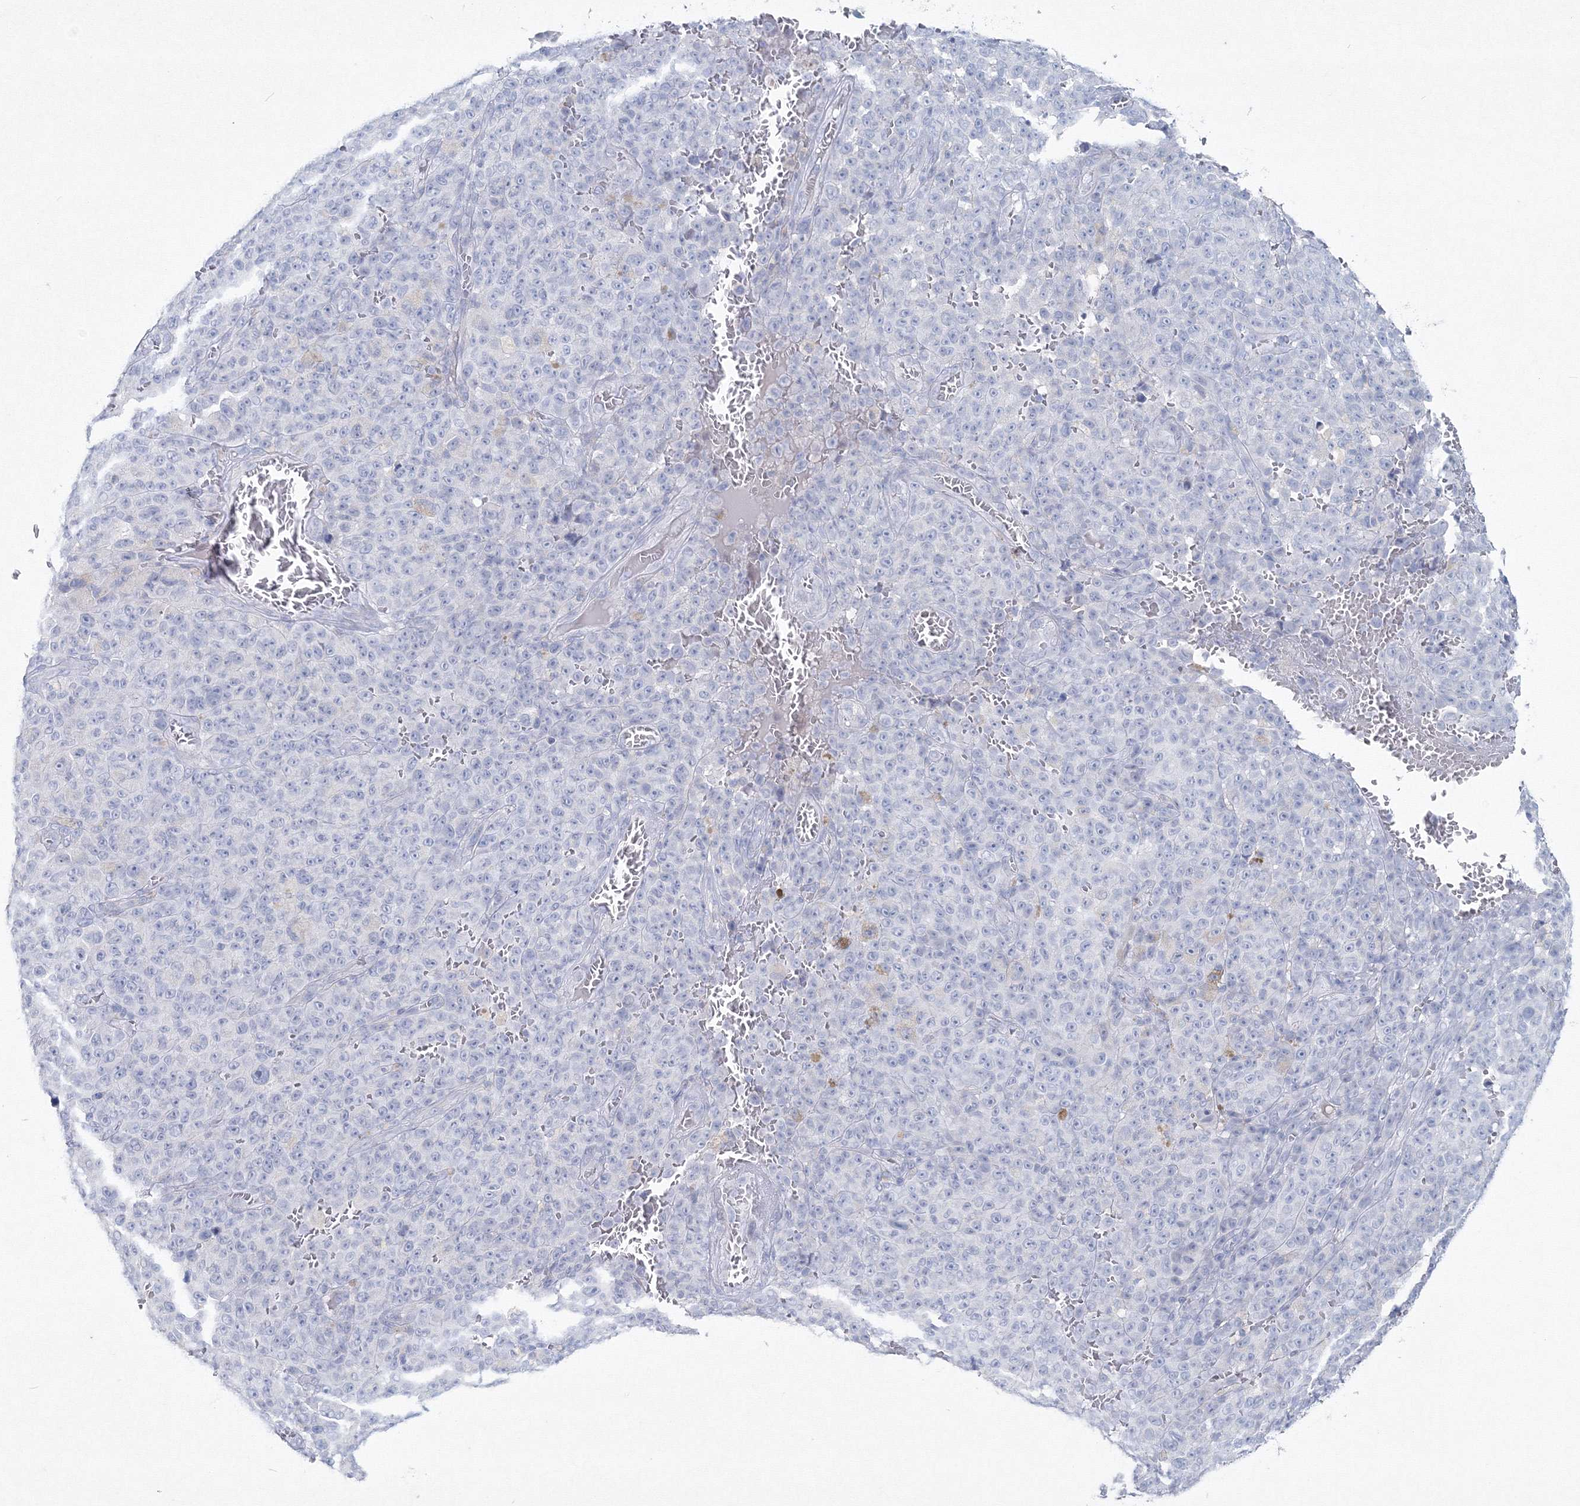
{"staining": {"intensity": "negative", "quantity": "none", "location": "none"}, "tissue": "melanoma", "cell_type": "Tumor cells", "image_type": "cancer", "snomed": [{"axis": "morphology", "description": "Malignant melanoma, NOS"}, {"axis": "topography", "description": "Skin"}], "caption": "IHC of melanoma exhibits no positivity in tumor cells.", "gene": "GCKR", "patient": {"sex": "female", "age": 82}}